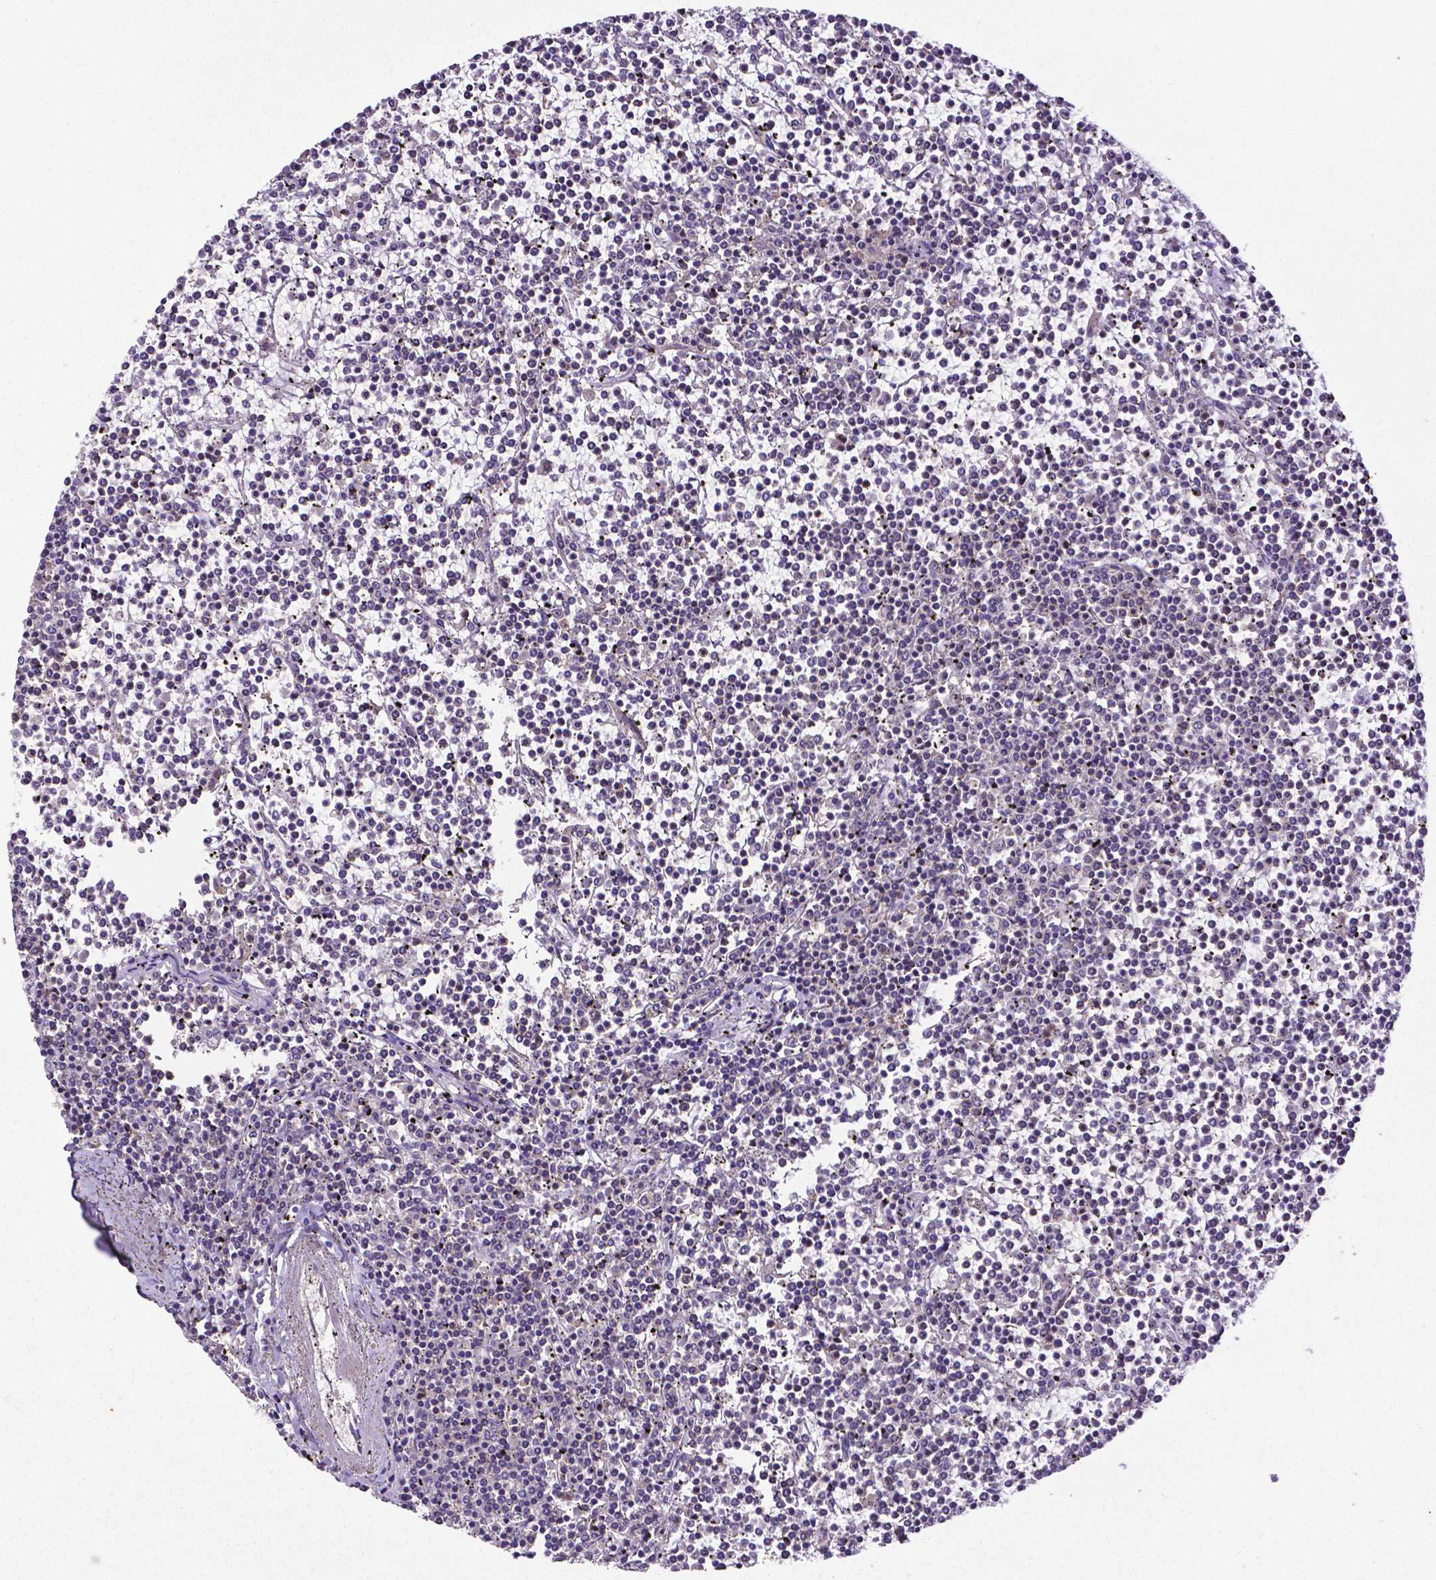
{"staining": {"intensity": "negative", "quantity": "none", "location": "none"}, "tissue": "lymphoma", "cell_type": "Tumor cells", "image_type": "cancer", "snomed": [{"axis": "morphology", "description": "Malignant lymphoma, non-Hodgkin's type, Low grade"}, {"axis": "topography", "description": "Spleen"}], "caption": "A high-resolution micrograph shows IHC staining of lymphoma, which reveals no significant positivity in tumor cells.", "gene": "DICER1", "patient": {"sex": "female", "age": 19}}